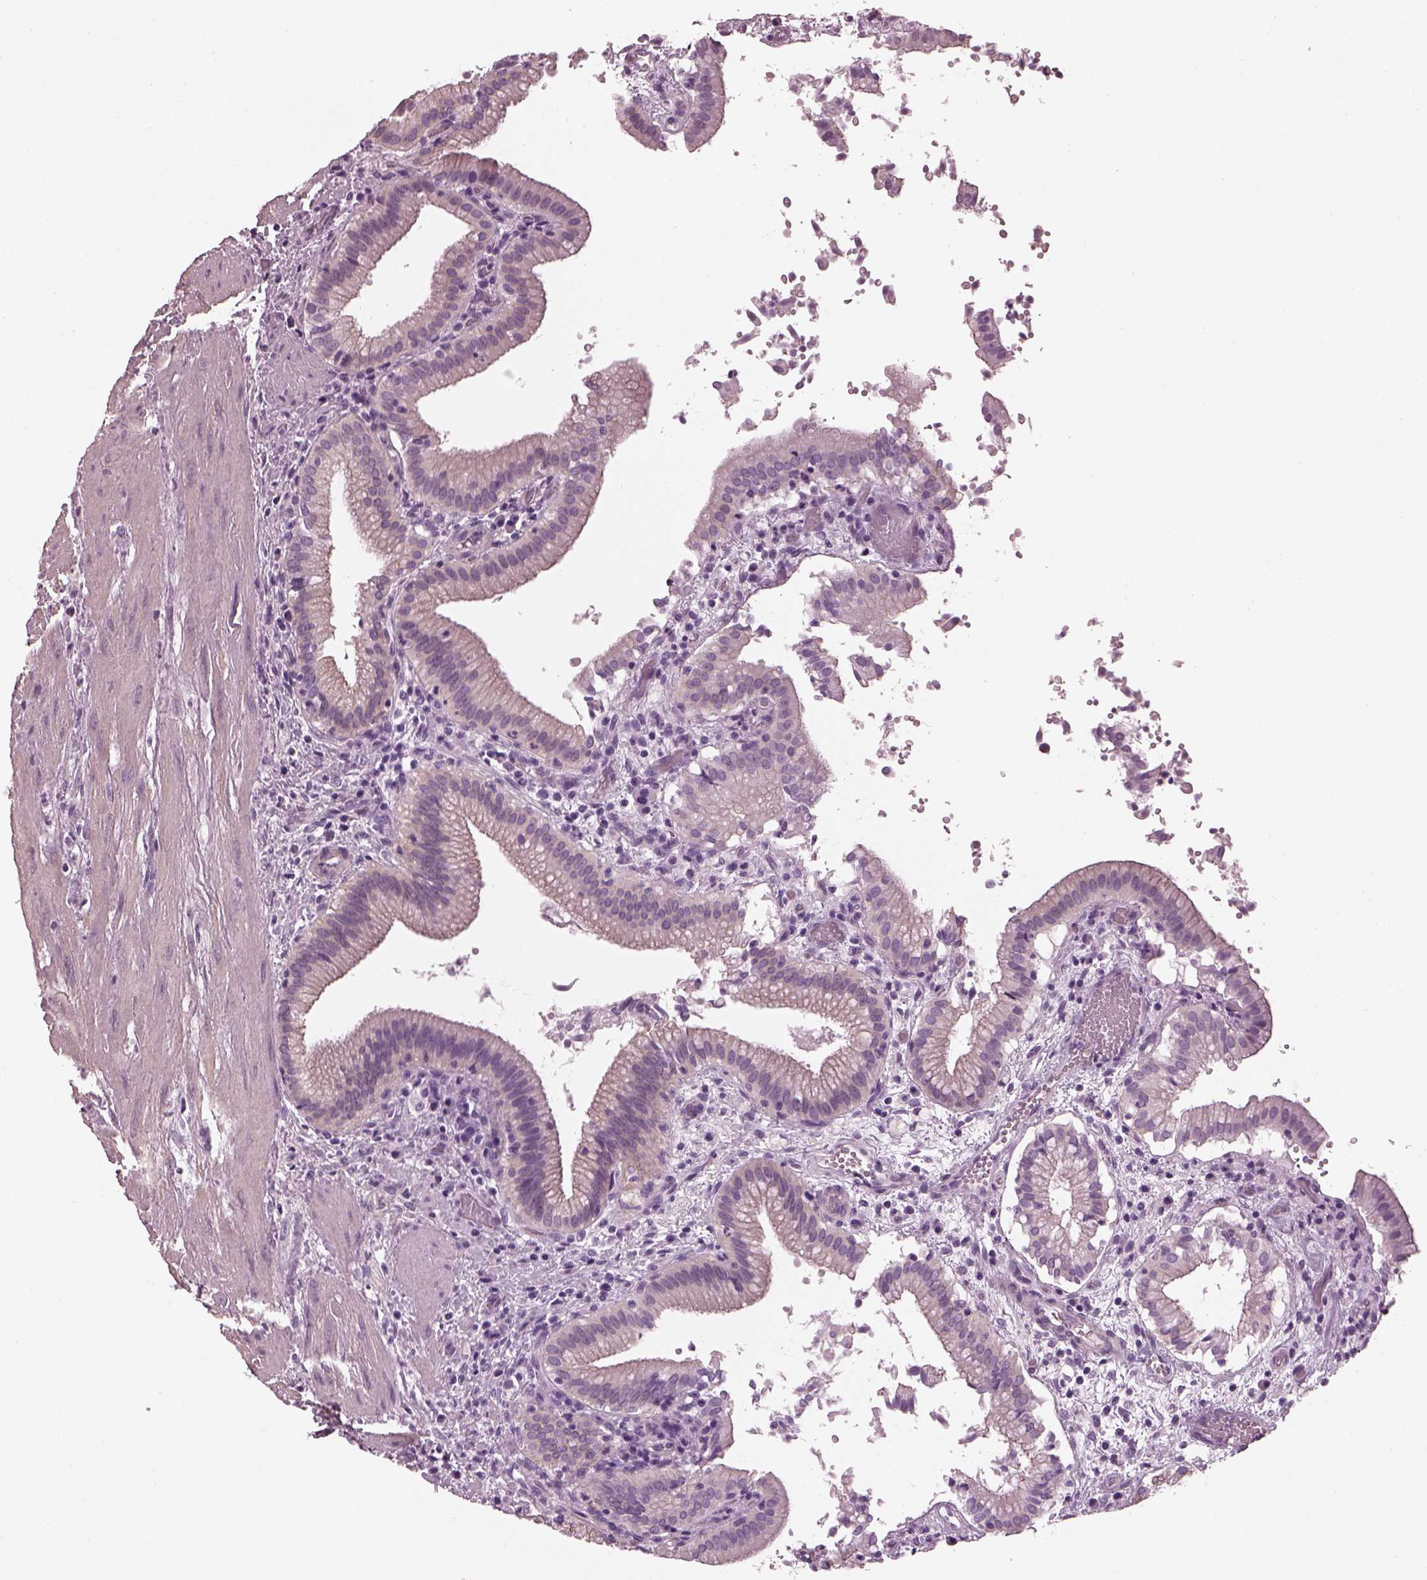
{"staining": {"intensity": "negative", "quantity": "none", "location": "none"}, "tissue": "gallbladder", "cell_type": "Glandular cells", "image_type": "normal", "snomed": [{"axis": "morphology", "description": "Normal tissue, NOS"}, {"axis": "topography", "description": "Gallbladder"}], "caption": "The image shows no significant staining in glandular cells of gallbladder. Brightfield microscopy of immunohistochemistry (IHC) stained with DAB (3,3'-diaminobenzidine) (brown) and hematoxylin (blue), captured at high magnification.", "gene": "BFSP1", "patient": {"sex": "male", "age": 42}}